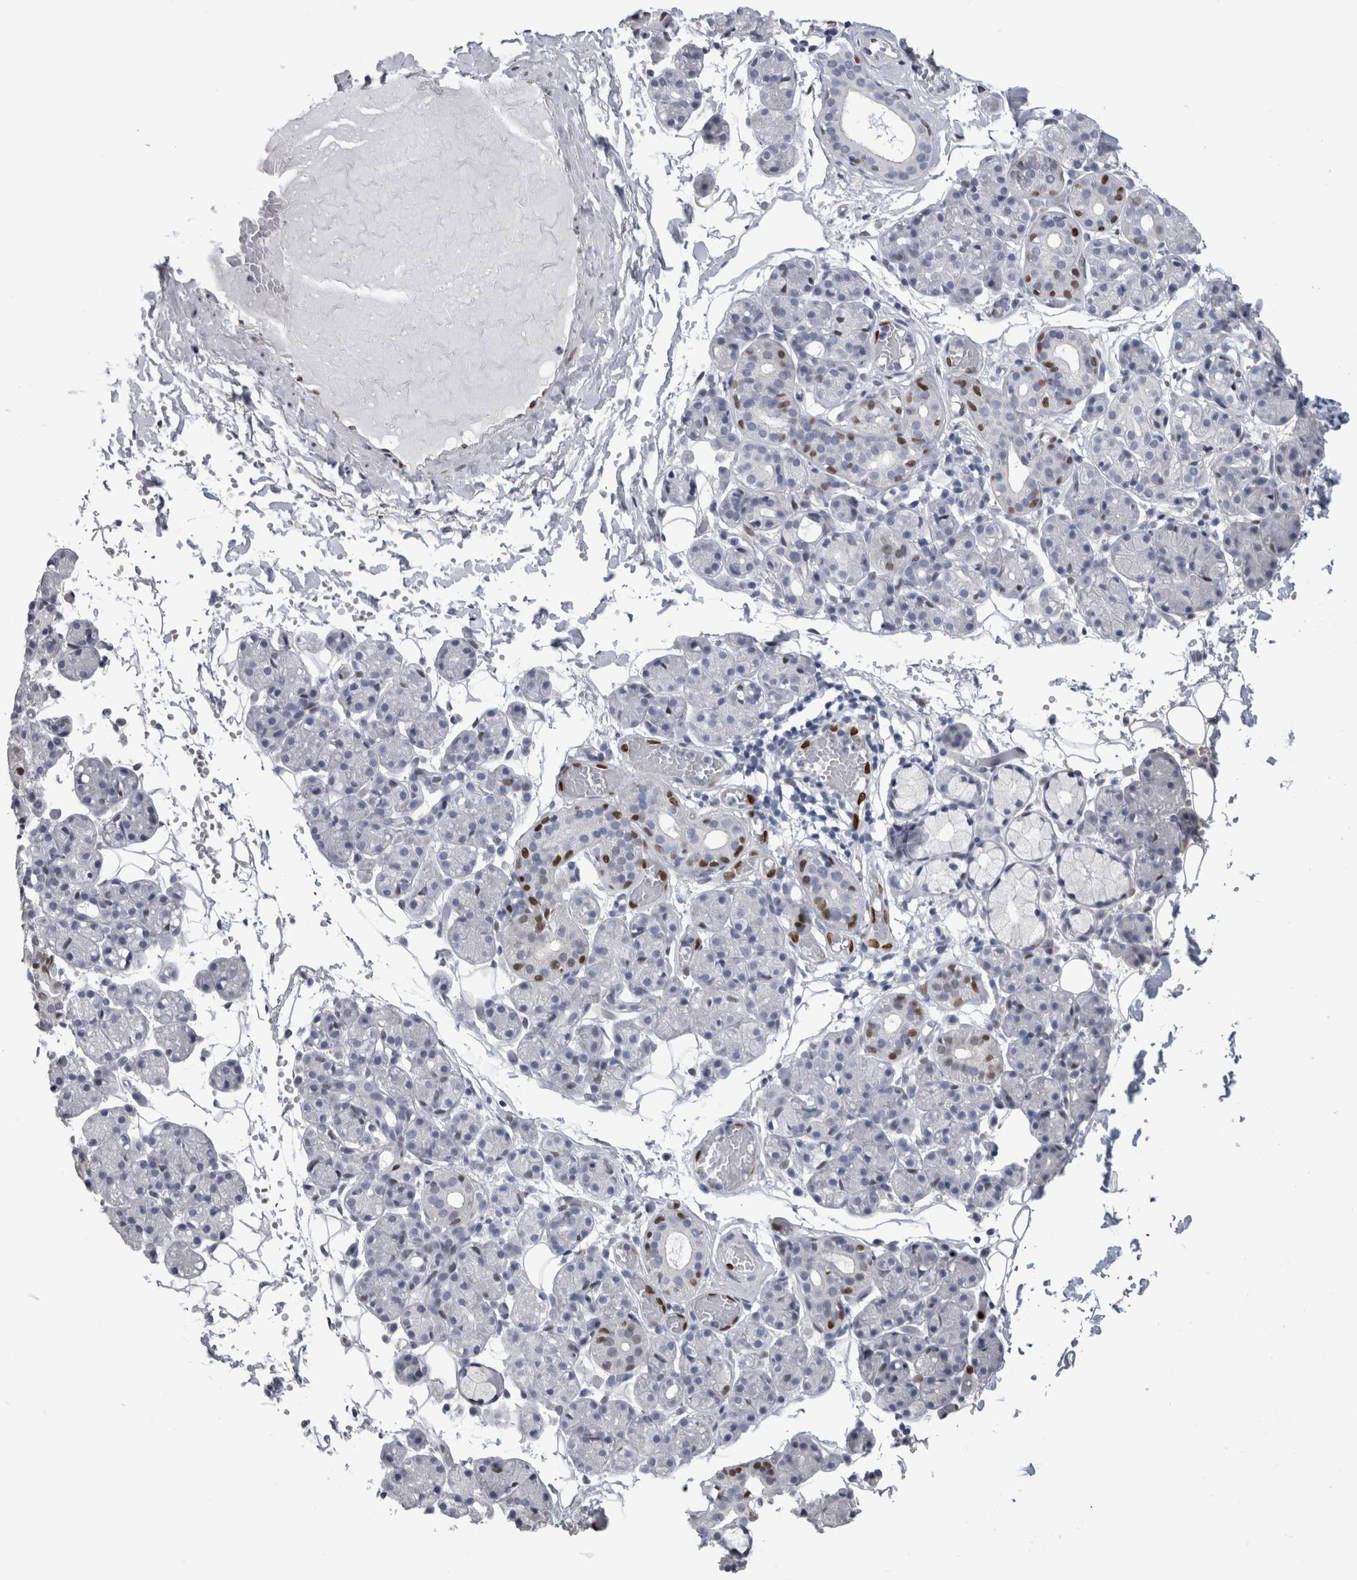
{"staining": {"intensity": "moderate", "quantity": "<25%", "location": "nuclear"}, "tissue": "salivary gland", "cell_type": "Glandular cells", "image_type": "normal", "snomed": [{"axis": "morphology", "description": "Normal tissue, NOS"}, {"axis": "topography", "description": "Salivary gland"}], "caption": "A brown stain highlights moderate nuclear staining of a protein in glandular cells of normal salivary gland.", "gene": "IL33", "patient": {"sex": "male", "age": 63}}